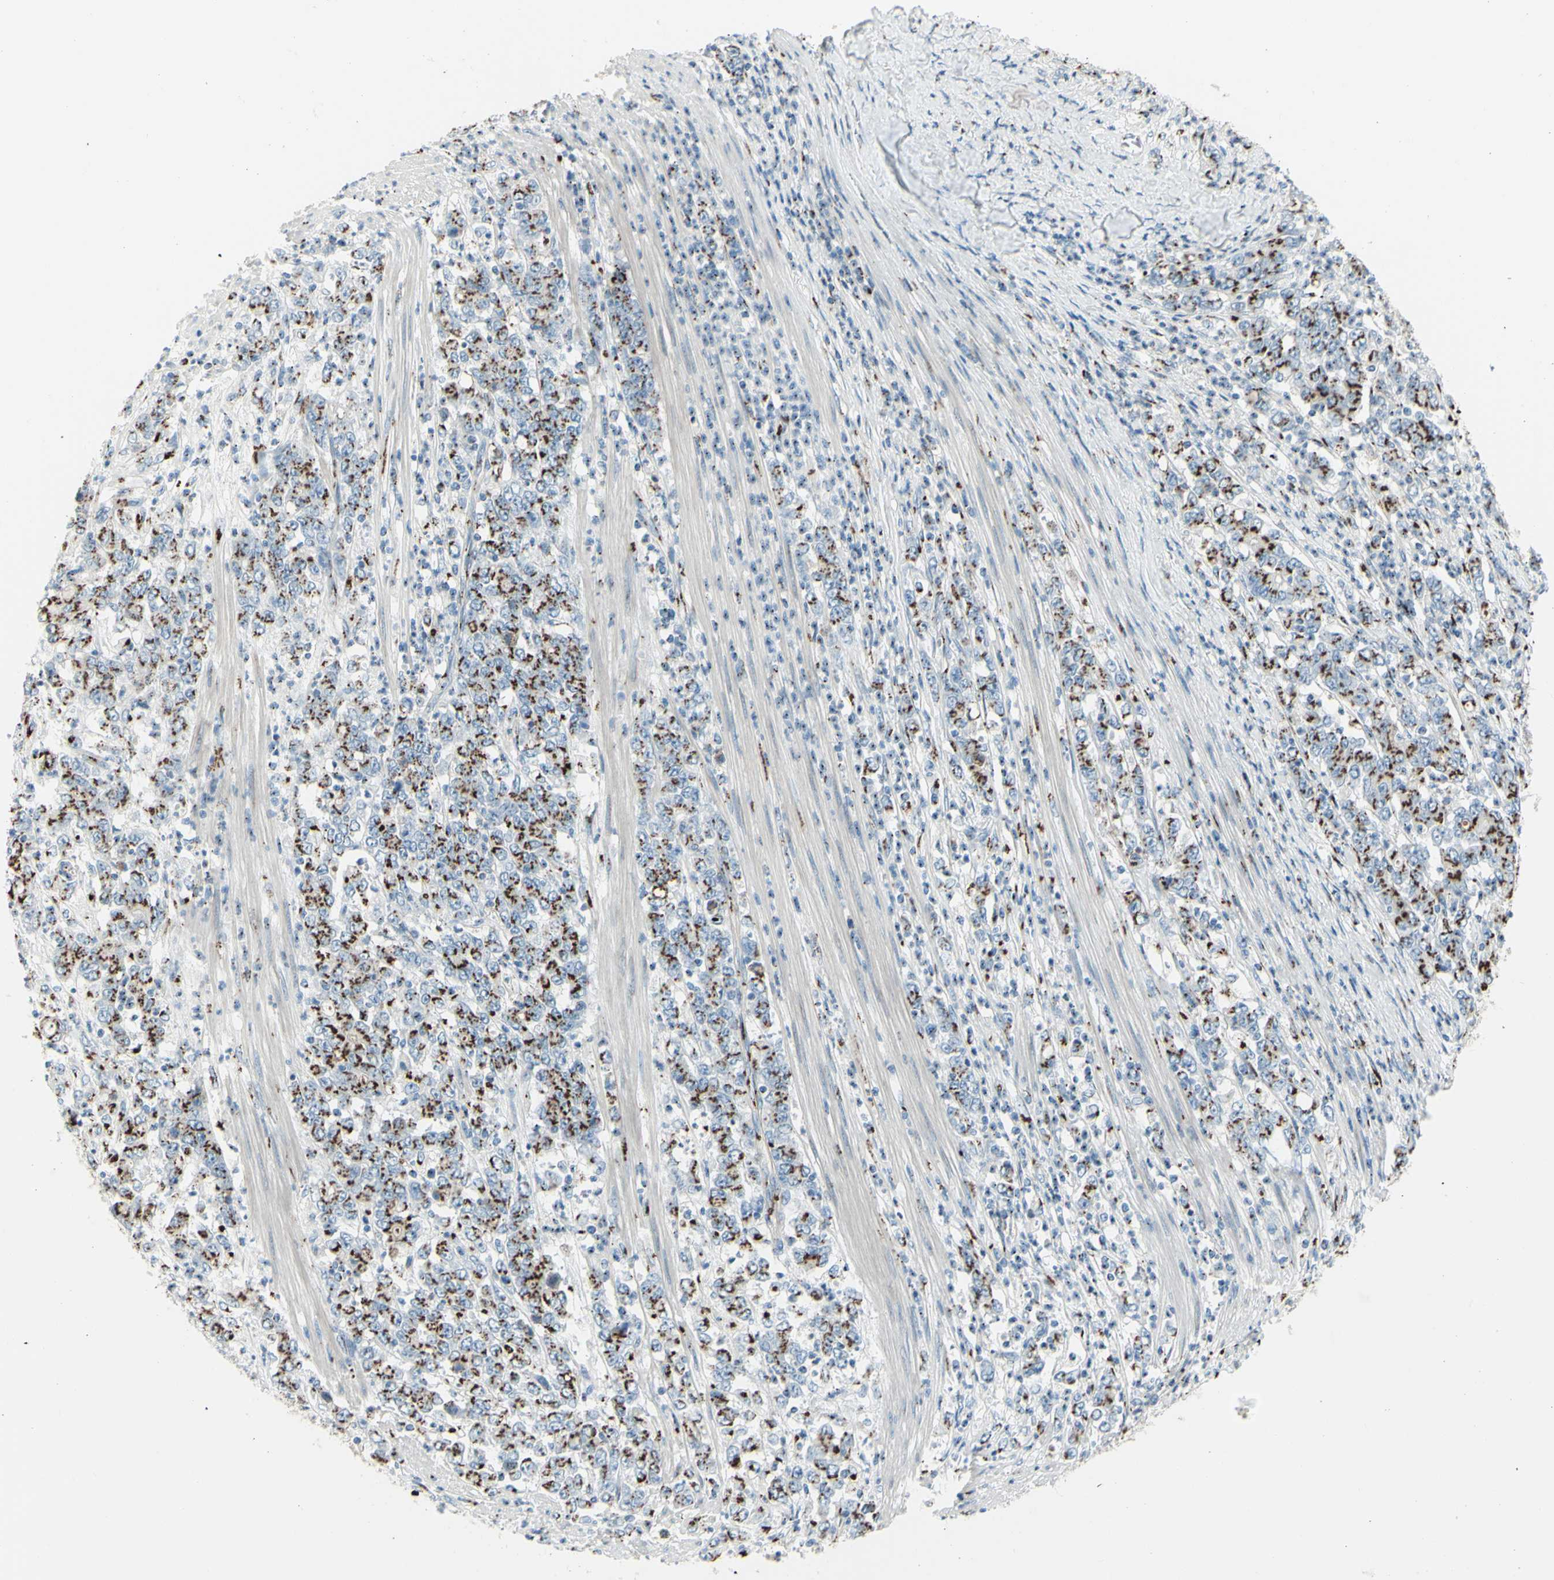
{"staining": {"intensity": "strong", "quantity": ">75%", "location": "cytoplasmic/membranous"}, "tissue": "stomach cancer", "cell_type": "Tumor cells", "image_type": "cancer", "snomed": [{"axis": "morphology", "description": "Adenocarcinoma, NOS"}, {"axis": "topography", "description": "Stomach, lower"}], "caption": "High-magnification brightfield microscopy of stomach cancer stained with DAB (3,3'-diaminobenzidine) (brown) and counterstained with hematoxylin (blue). tumor cells exhibit strong cytoplasmic/membranous positivity is identified in about>75% of cells.", "gene": "B4GALT1", "patient": {"sex": "female", "age": 71}}